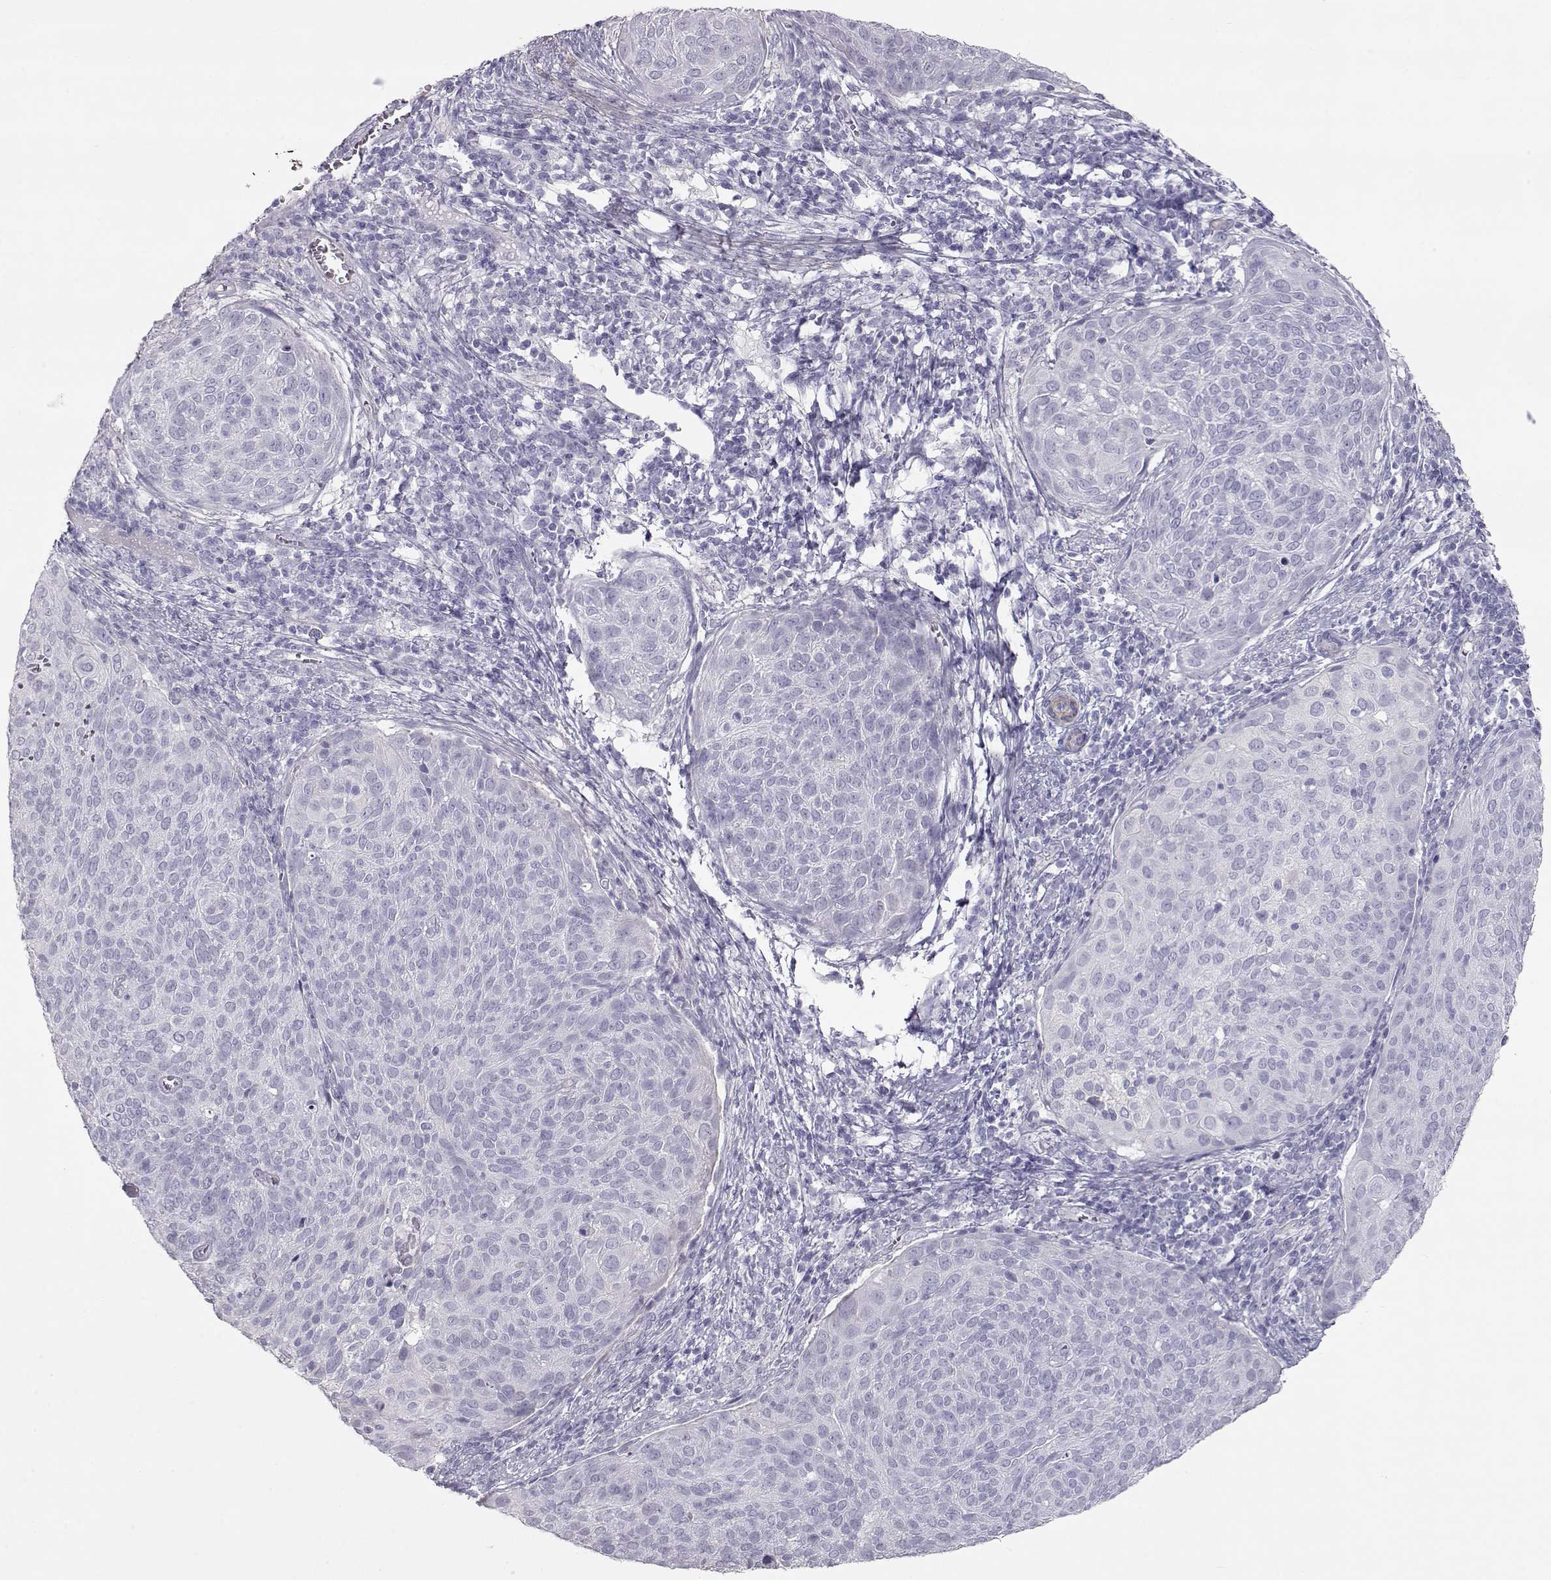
{"staining": {"intensity": "negative", "quantity": "none", "location": "none"}, "tissue": "cervical cancer", "cell_type": "Tumor cells", "image_type": "cancer", "snomed": [{"axis": "morphology", "description": "Squamous cell carcinoma, NOS"}, {"axis": "topography", "description": "Cervix"}], "caption": "This is an IHC photomicrograph of human cervical squamous cell carcinoma. There is no expression in tumor cells.", "gene": "SLITRK3", "patient": {"sex": "female", "age": 39}}